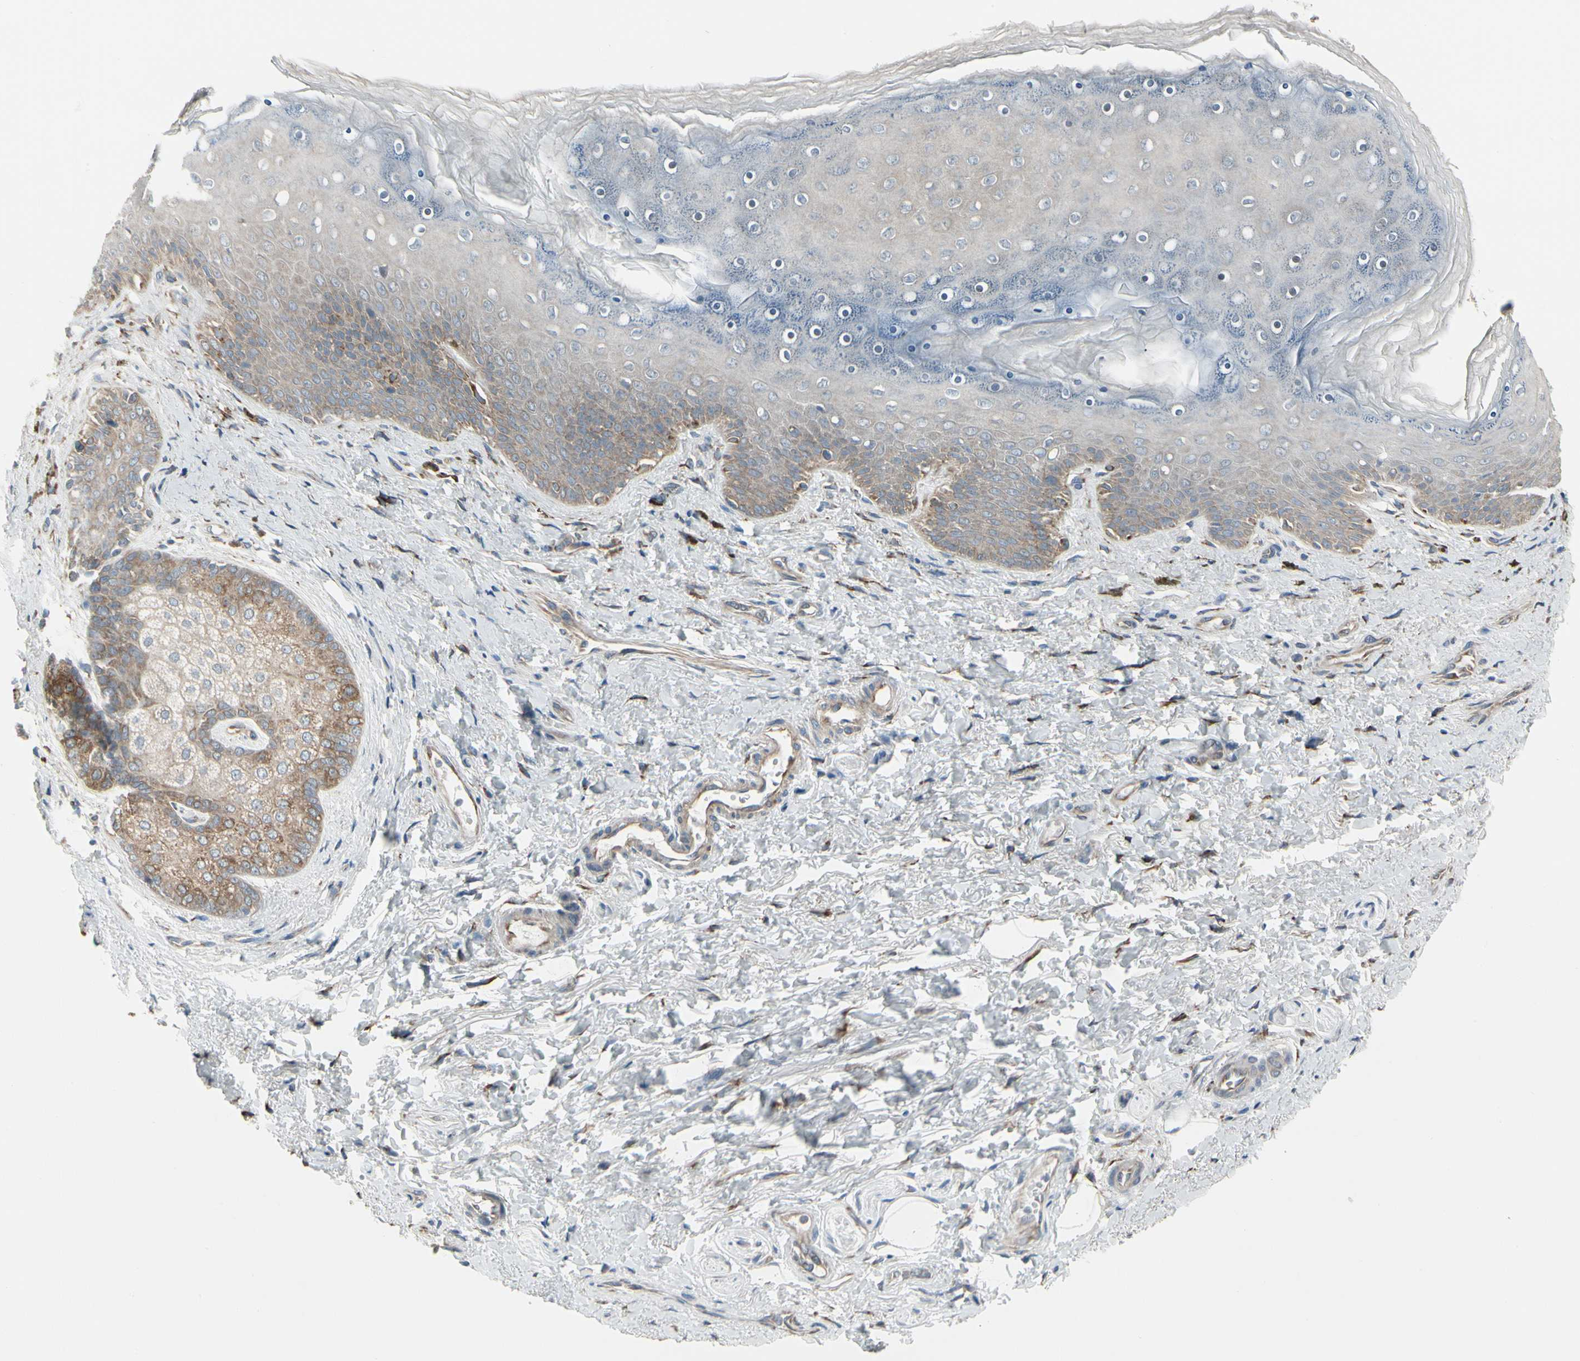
{"staining": {"intensity": "moderate", "quantity": "25%-75%", "location": "cytoplasmic/membranous"}, "tissue": "skin", "cell_type": "Epidermal cells", "image_type": "normal", "snomed": [{"axis": "morphology", "description": "Normal tissue, NOS"}, {"axis": "topography", "description": "Anal"}], "caption": "This image displays immunohistochemistry staining of unremarkable skin, with medium moderate cytoplasmic/membranous staining in approximately 25%-75% of epidermal cells.", "gene": "FNDC3A", "patient": {"sex": "female", "age": 46}}